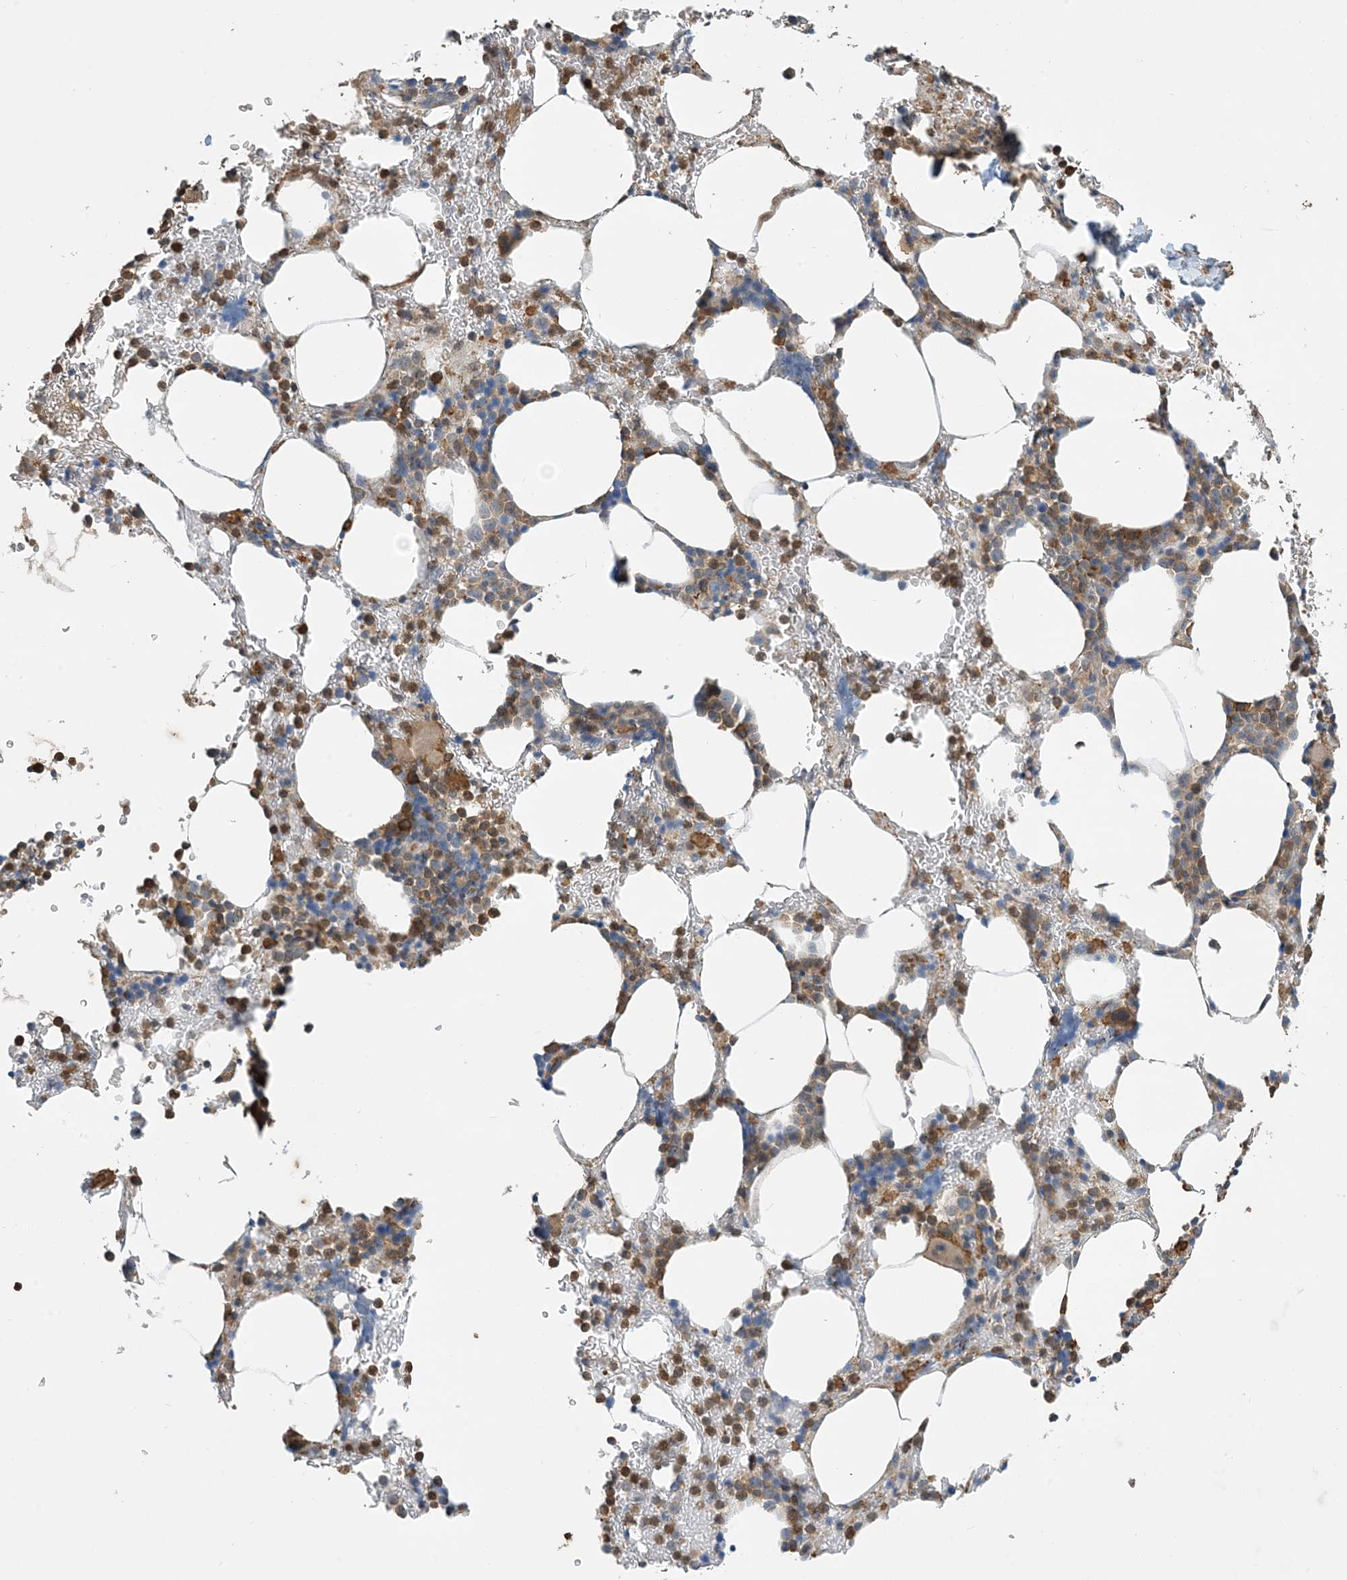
{"staining": {"intensity": "strong", "quantity": "25%-75%", "location": "cytoplasmic/membranous"}, "tissue": "bone marrow", "cell_type": "Hematopoietic cells", "image_type": "normal", "snomed": [{"axis": "morphology", "description": "Normal tissue, NOS"}, {"axis": "topography", "description": "Bone marrow"}], "caption": "This micrograph displays IHC staining of unremarkable human bone marrow, with high strong cytoplasmic/membranous staining in about 25%-75% of hematopoietic cells.", "gene": "TMSB4X", "patient": {"sex": "male"}}